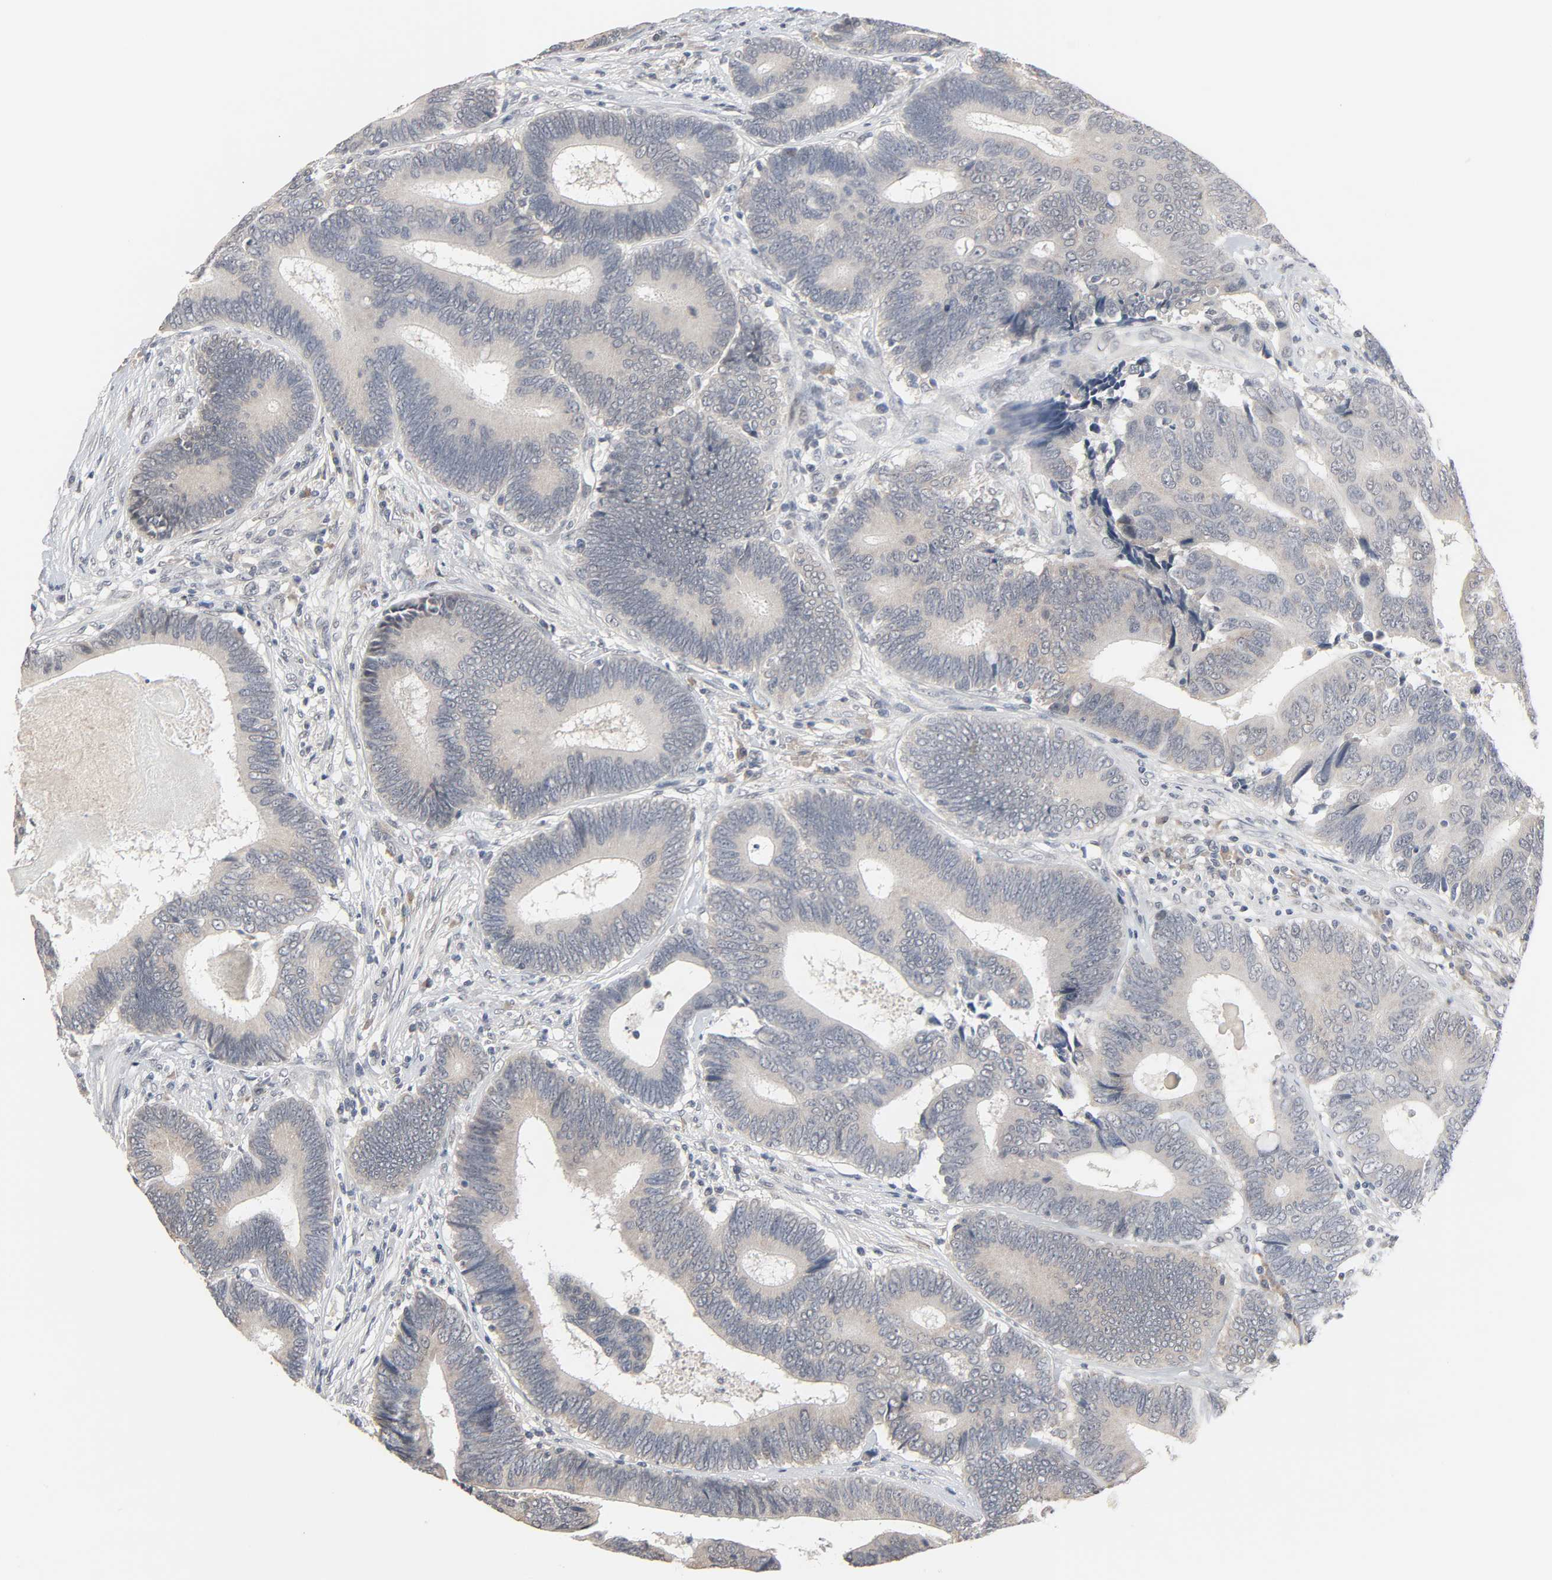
{"staining": {"intensity": "negative", "quantity": "none", "location": "none"}, "tissue": "colorectal cancer", "cell_type": "Tumor cells", "image_type": "cancer", "snomed": [{"axis": "morphology", "description": "Adenocarcinoma, NOS"}, {"axis": "topography", "description": "Colon"}], "caption": "Colorectal cancer (adenocarcinoma) was stained to show a protein in brown. There is no significant positivity in tumor cells. (DAB (3,3'-diaminobenzidine) immunohistochemistry (IHC), high magnification).", "gene": "MT3", "patient": {"sex": "female", "age": 78}}